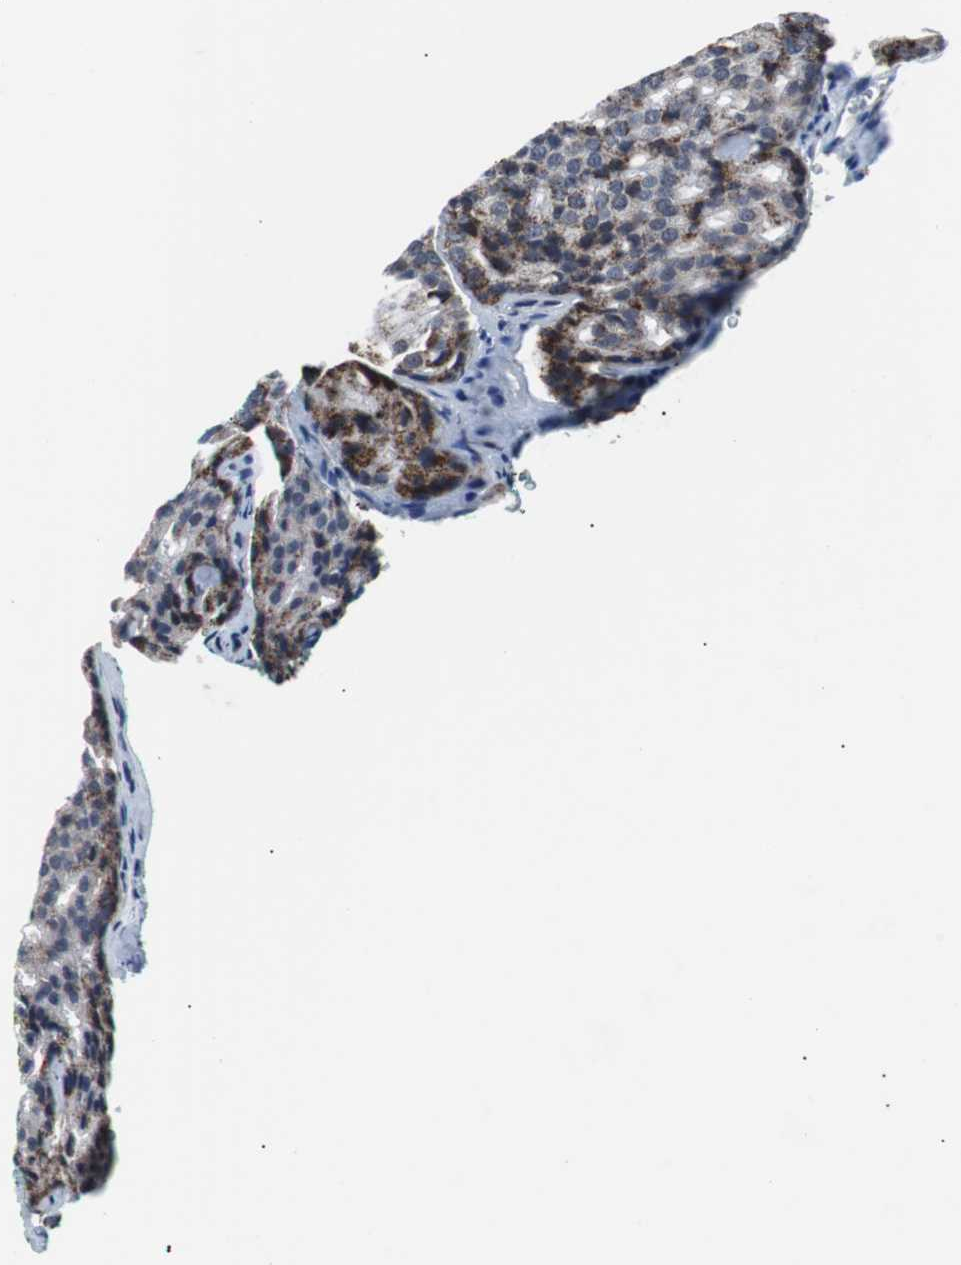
{"staining": {"intensity": "strong", "quantity": "25%-75%", "location": "cytoplasmic/membranous"}, "tissue": "prostate cancer", "cell_type": "Tumor cells", "image_type": "cancer", "snomed": [{"axis": "morphology", "description": "Adenocarcinoma, High grade"}, {"axis": "topography", "description": "Prostate"}], "caption": "Protein expression by immunohistochemistry (IHC) exhibits strong cytoplasmic/membranous staining in about 25%-75% of tumor cells in prostate cancer.", "gene": "PITRM1", "patient": {"sex": "male", "age": 64}}